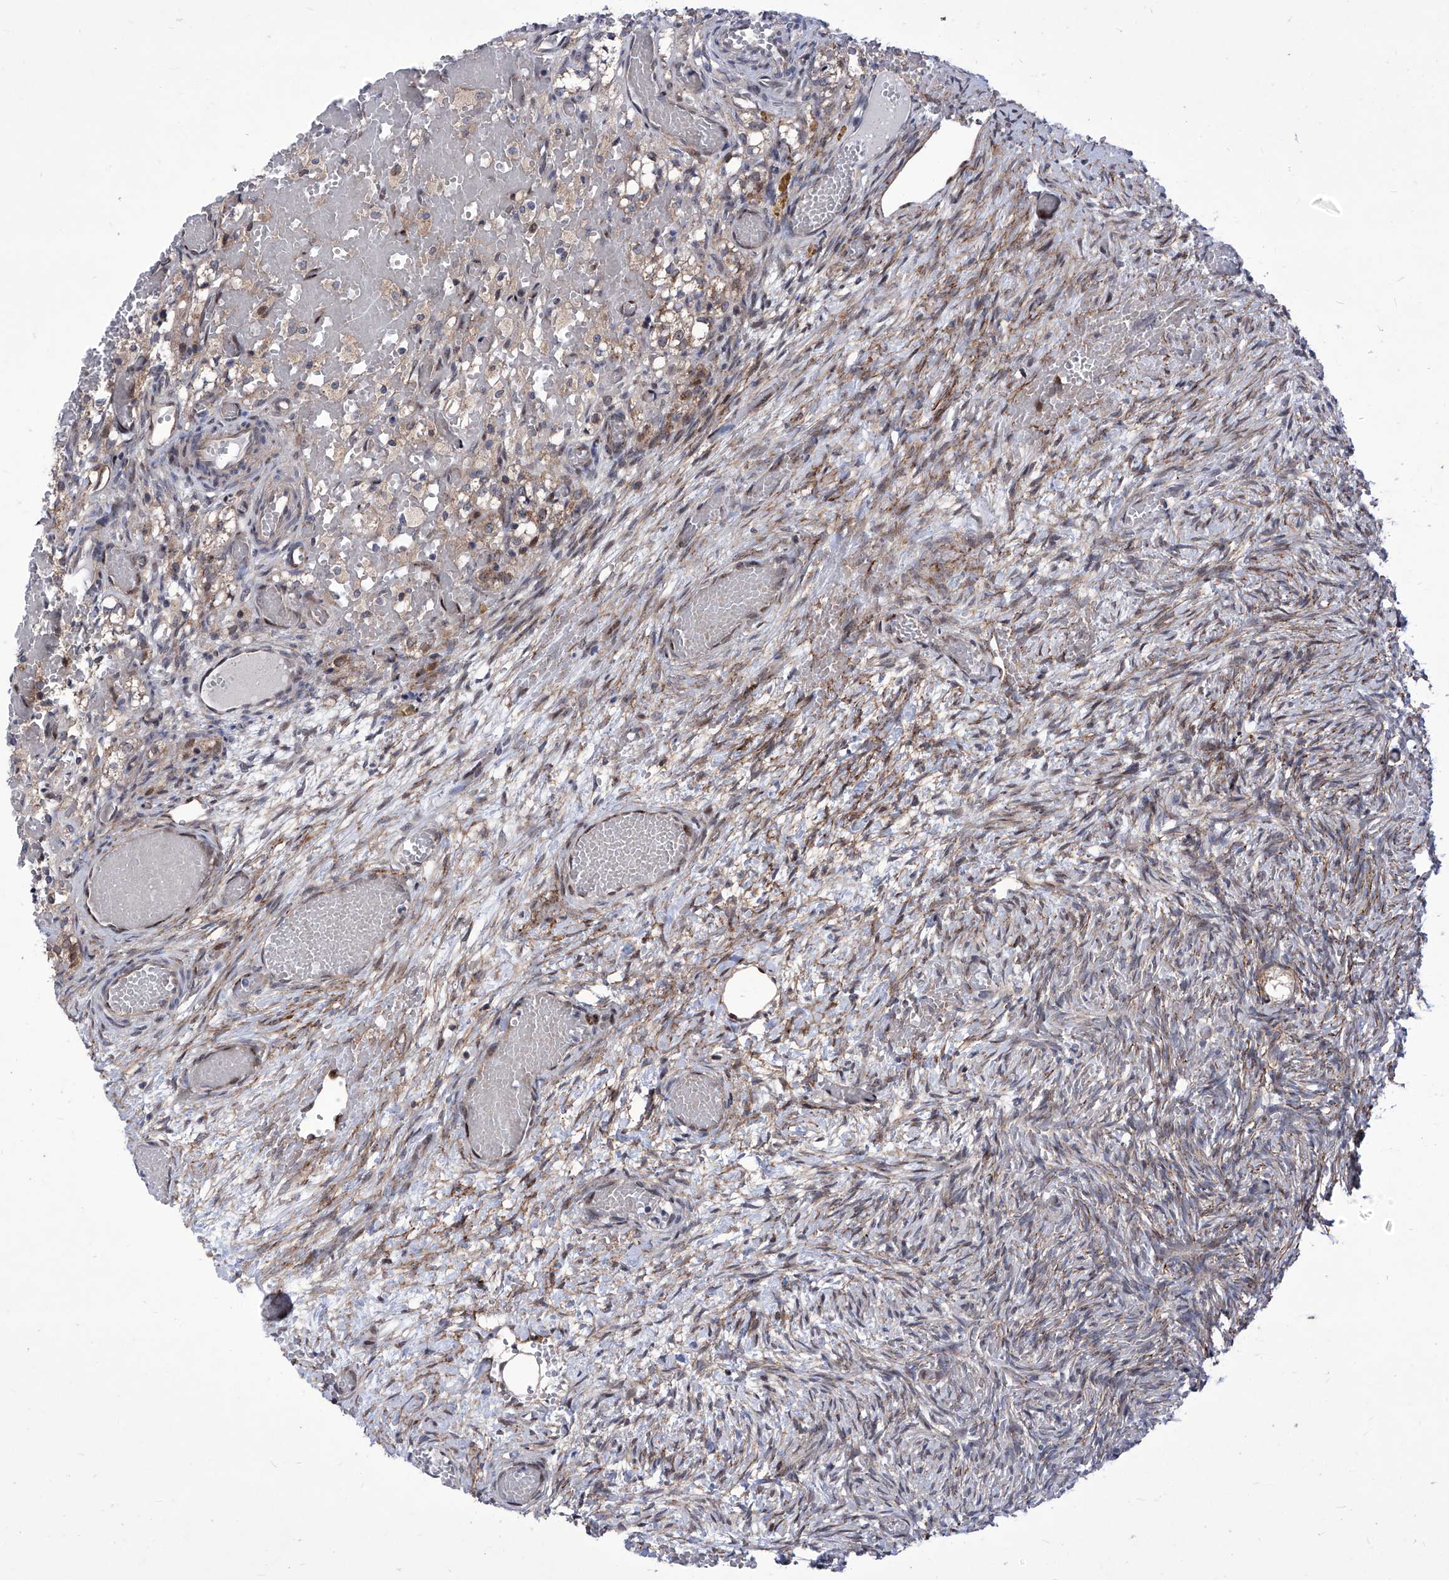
{"staining": {"intensity": "weak", "quantity": ">75%", "location": "cytoplasmic/membranous"}, "tissue": "ovary", "cell_type": "Follicle cells", "image_type": "normal", "snomed": [{"axis": "morphology", "description": "Adenocarcinoma, NOS"}, {"axis": "topography", "description": "Endometrium"}], "caption": "Ovary stained for a protein shows weak cytoplasmic/membranous positivity in follicle cells. The protein is shown in brown color, while the nuclei are stained blue.", "gene": "KTI12", "patient": {"sex": "female", "age": 32}}